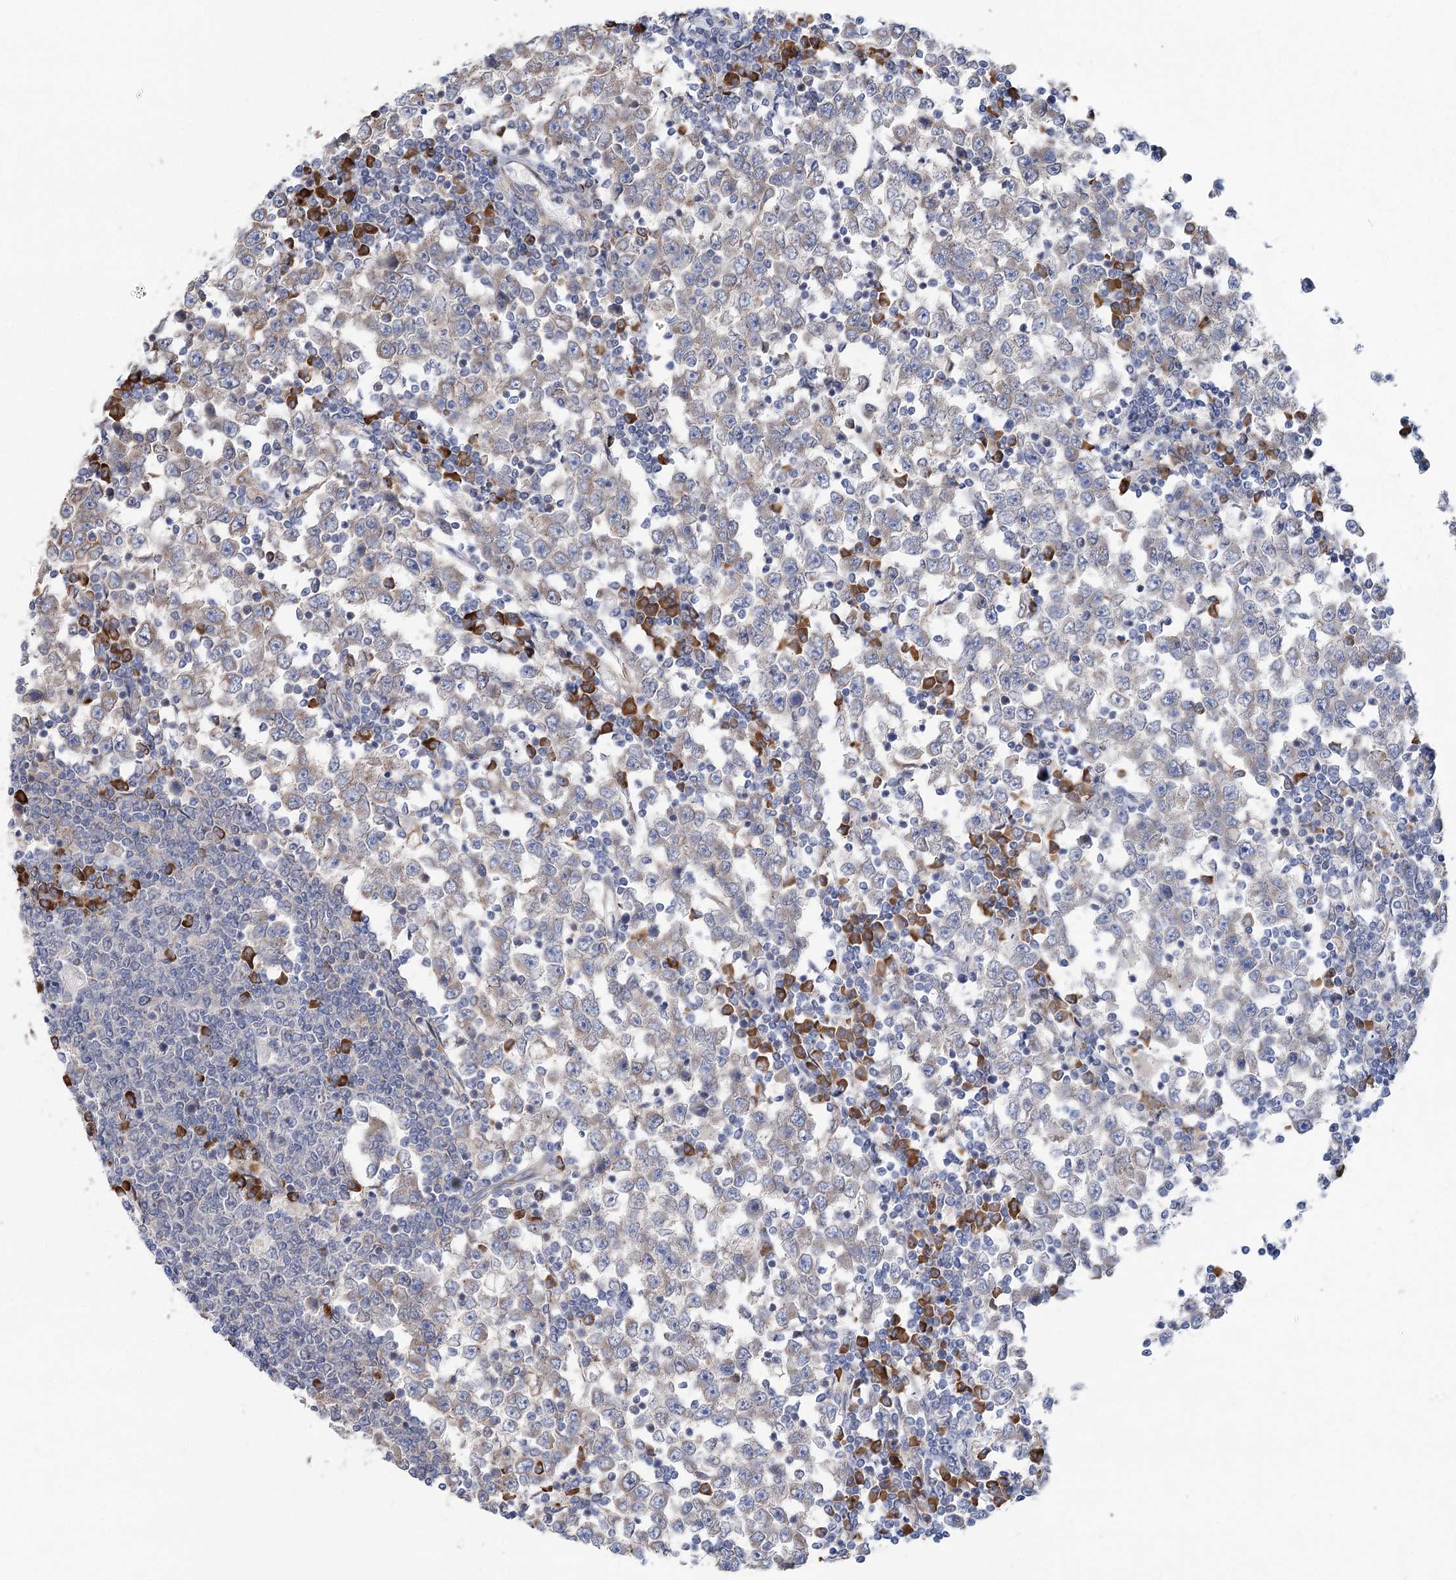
{"staining": {"intensity": "moderate", "quantity": "25%-75%", "location": "cytoplasmic/membranous"}, "tissue": "testis cancer", "cell_type": "Tumor cells", "image_type": "cancer", "snomed": [{"axis": "morphology", "description": "Seminoma, NOS"}, {"axis": "topography", "description": "Testis"}], "caption": "This histopathology image exhibits IHC staining of human testis cancer, with medium moderate cytoplasmic/membranous positivity in about 25%-75% of tumor cells.", "gene": "METTL24", "patient": {"sex": "male", "age": 65}}